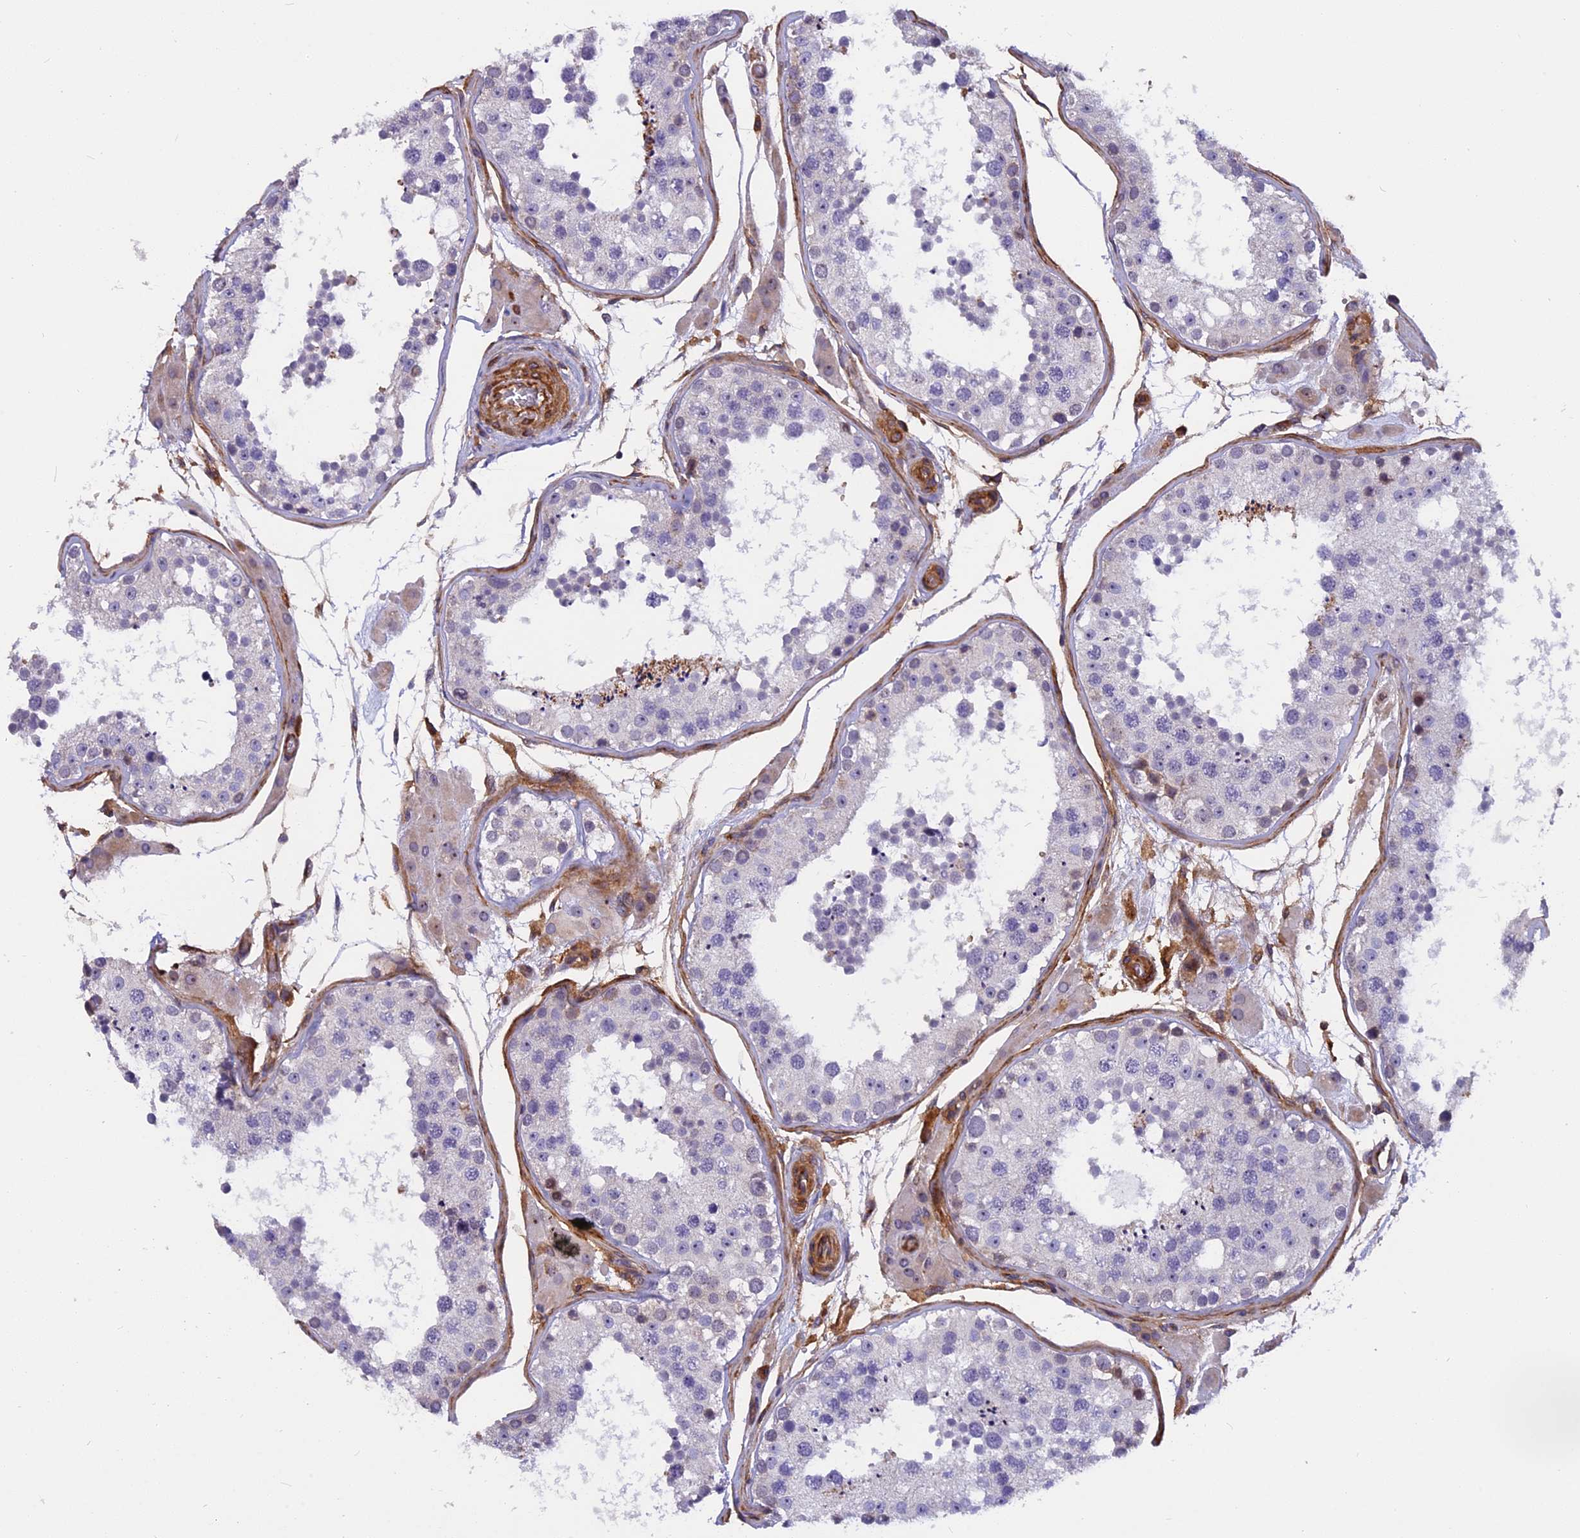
{"staining": {"intensity": "negative", "quantity": "none", "location": "none"}, "tissue": "testis", "cell_type": "Cells in seminiferous ducts", "image_type": "normal", "snomed": [{"axis": "morphology", "description": "Normal tissue, NOS"}, {"axis": "topography", "description": "Testis"}, {"axis": "topography", "description": "Epididymis"}], "caption": "Histopathology image shows no significant protein expression in cells in seminiferous ducts of unremarkable testis.", "gene": "EHBP1L1", "patient": {"sex": "male", "age": 26}}